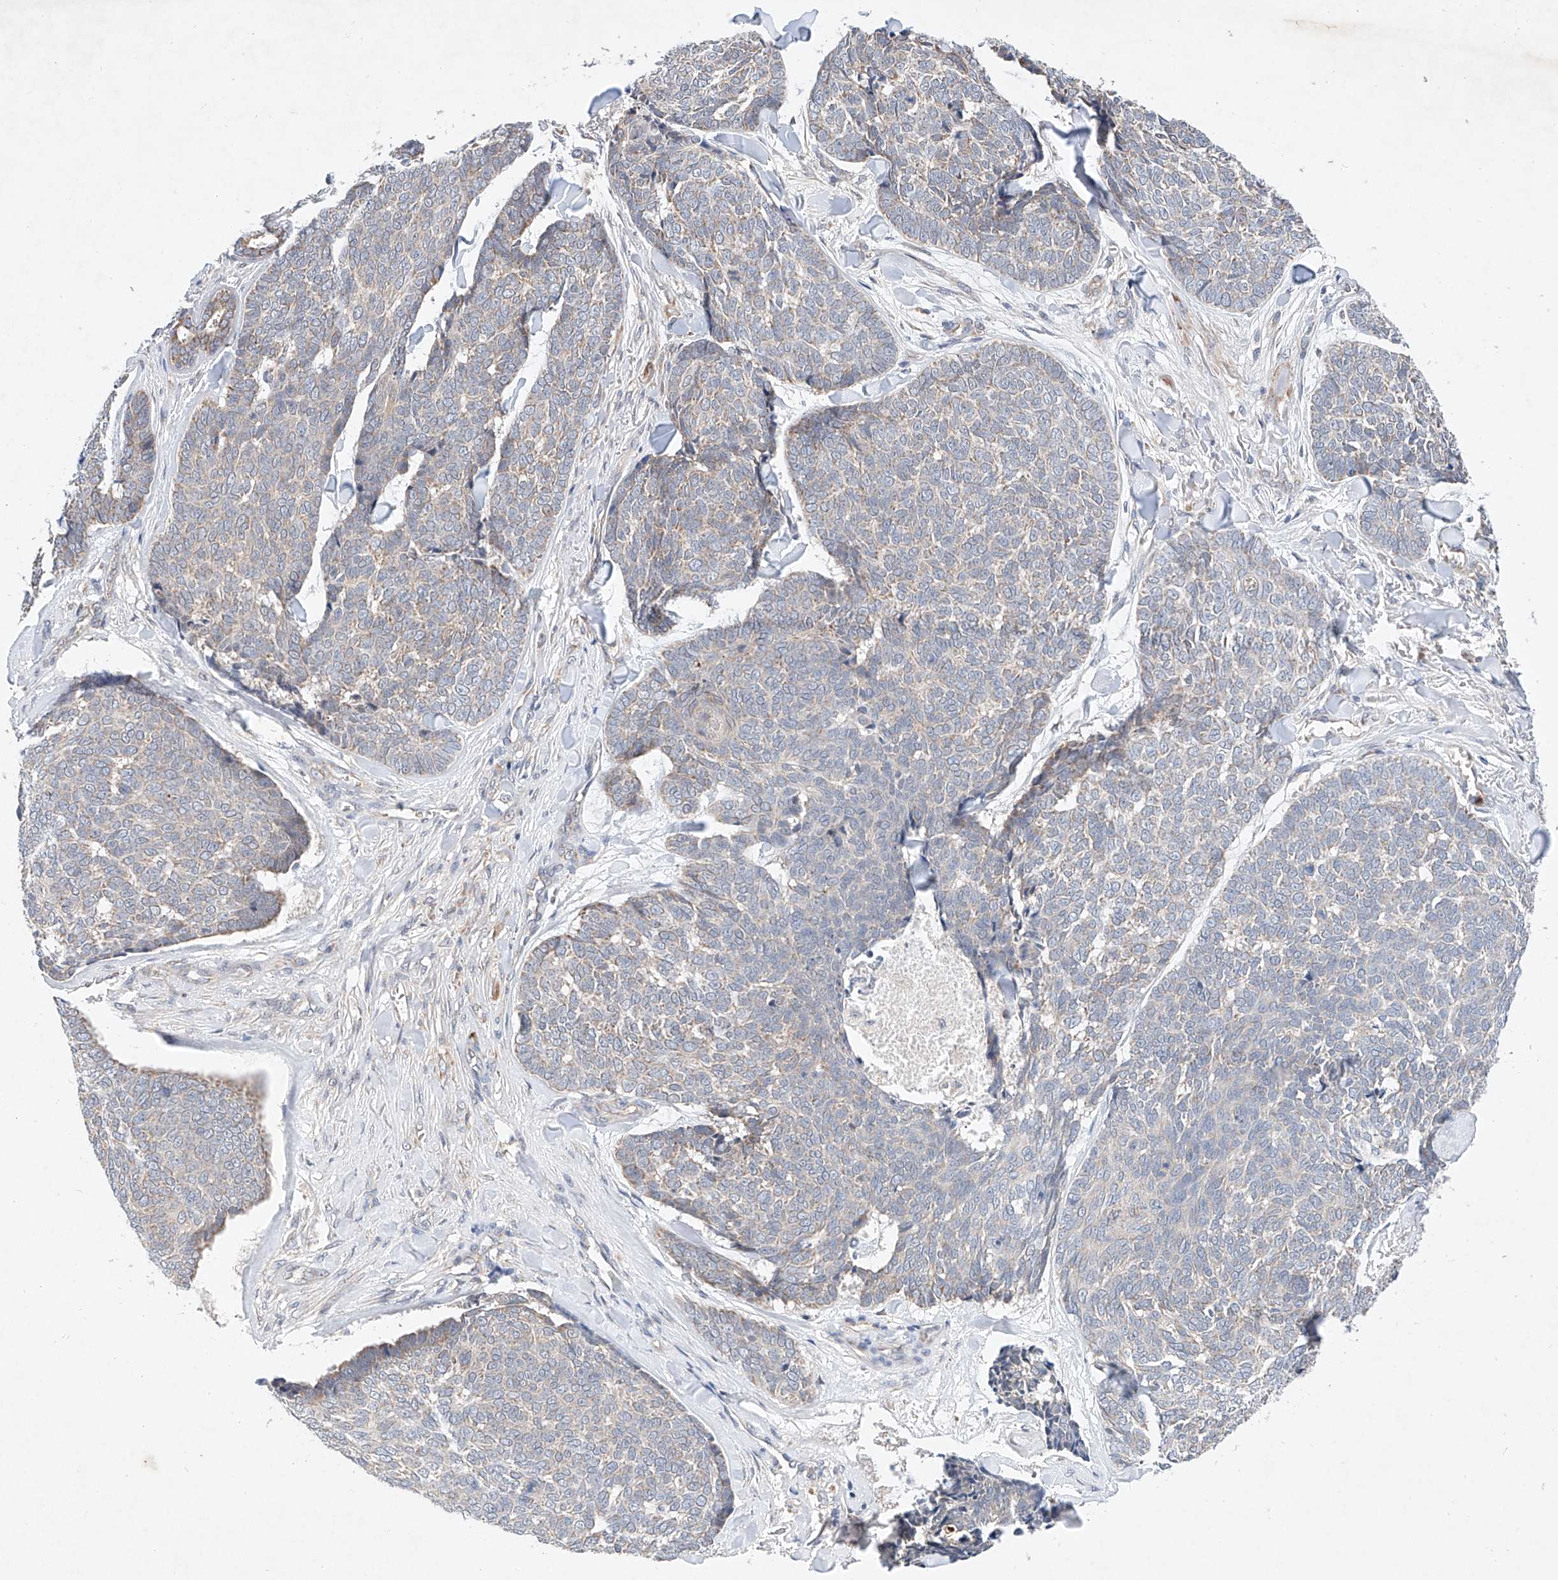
{"staining": {"intensity": "negative", "quantity": "none", "location": "none"}, "tissue": "skin cancer", "cell_type": "Tumor cells", "image_type": "cancer", "snomed": [{"axis": "morphology", "description": "Basal cell carcinoma"}, {"axis": "topography", "description": "Skin"}], "caption": "This is an IHC image of basal cell carcinoma (skin). There is no staining in tumor cells.", "gene": "FASTK", "patient": {"sex": "male", "age": 84}}